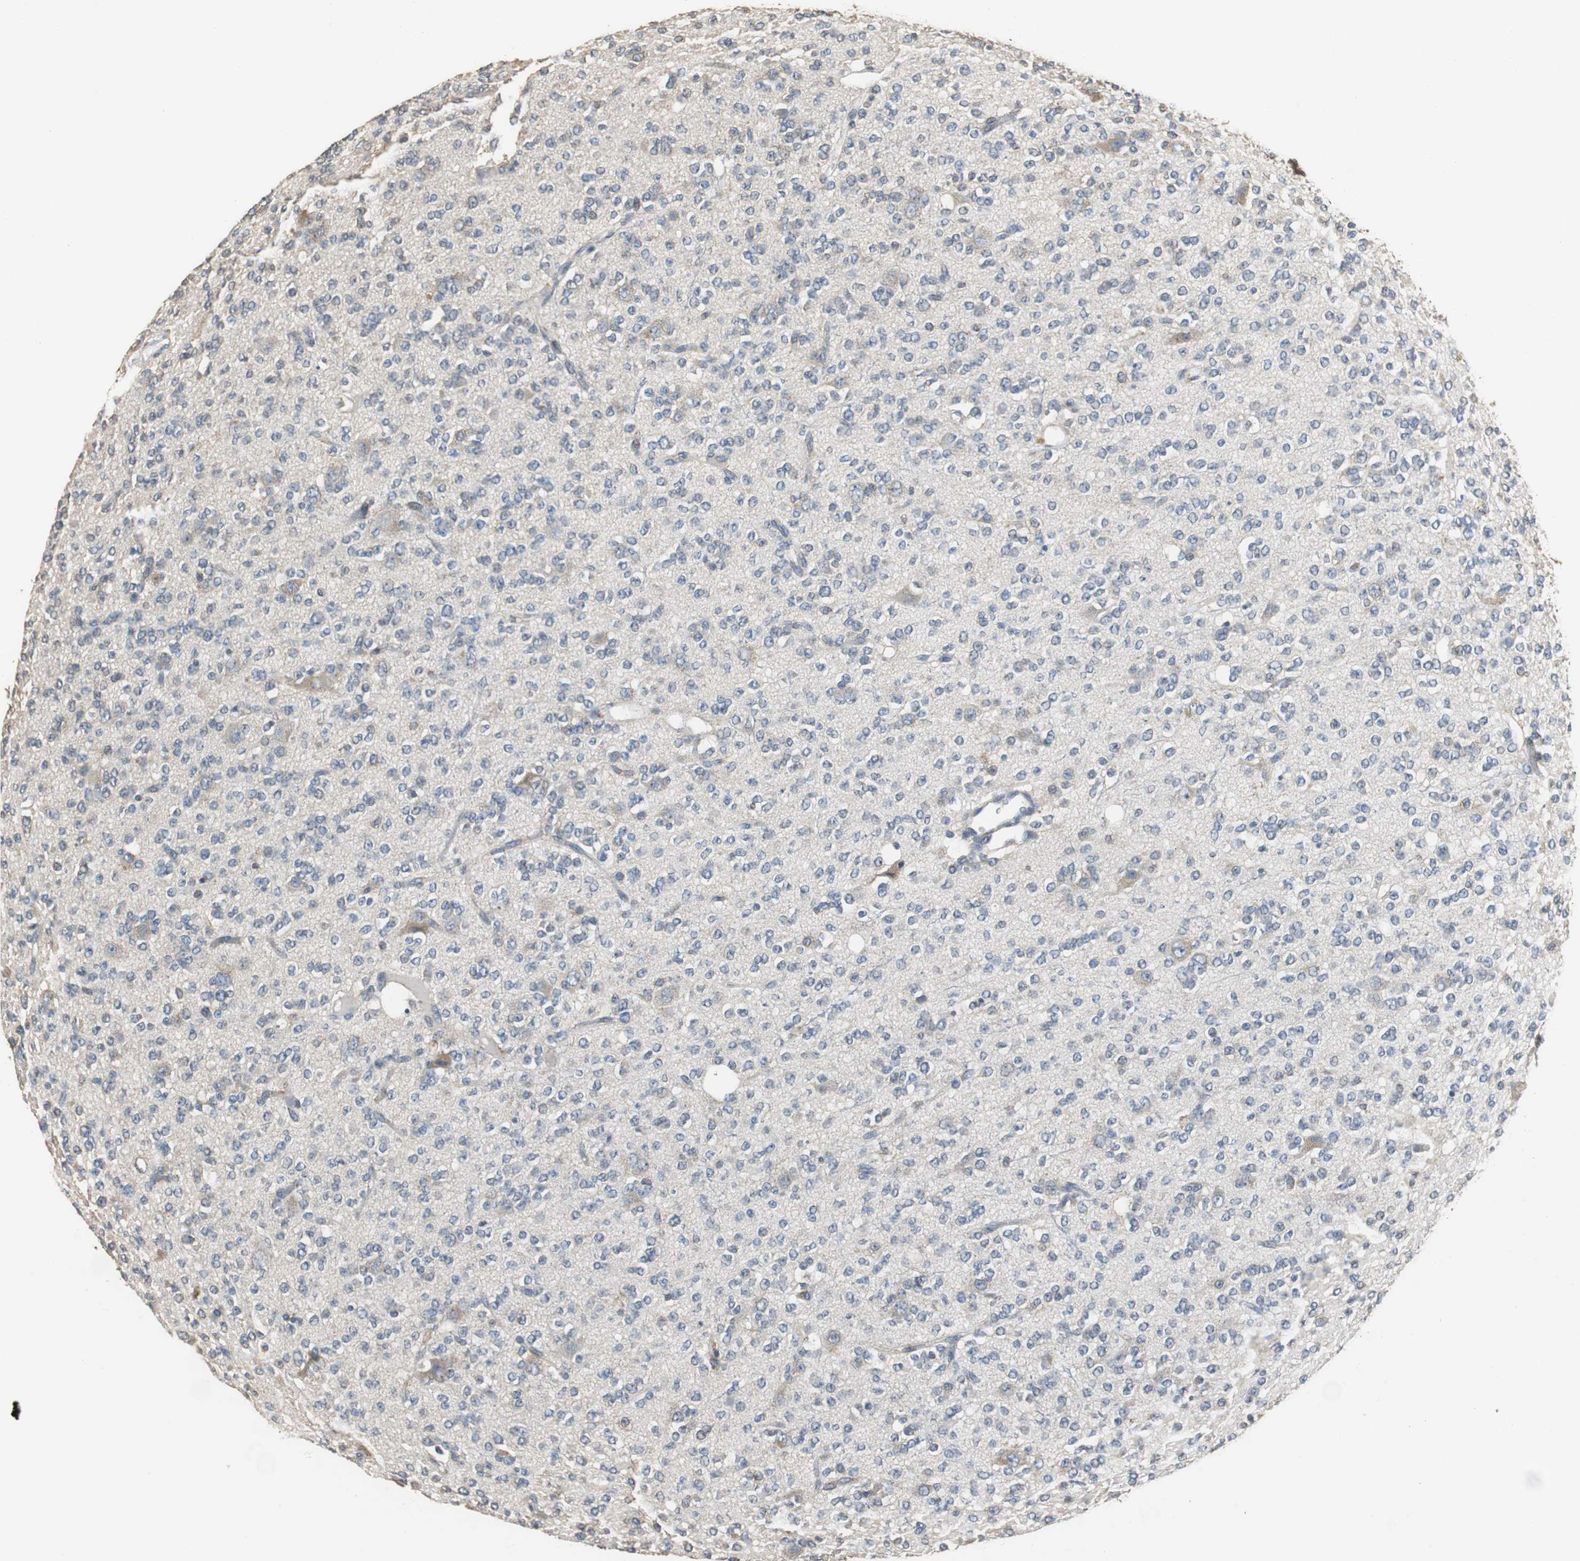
{"staining": {"intensity": "negative", "quantity": "none", "location": "none"}, "tissue": "glioma", "cell_type": "Tumor cells", "image_type": "cancer", "snomed": [{"axis": "morphology", "description": "Glioma, malignant, Low grade"}, {"axis": "topography", "description": "Brain"}], "caption": "DAB (3,3'-diaminobenzidine) immunohistochemical staining of malignant glioma (low-grade) reveals no significant staining in tumor cells.", "gene": "HMGCL", "patient": {"sex": "male", "age": 38}}